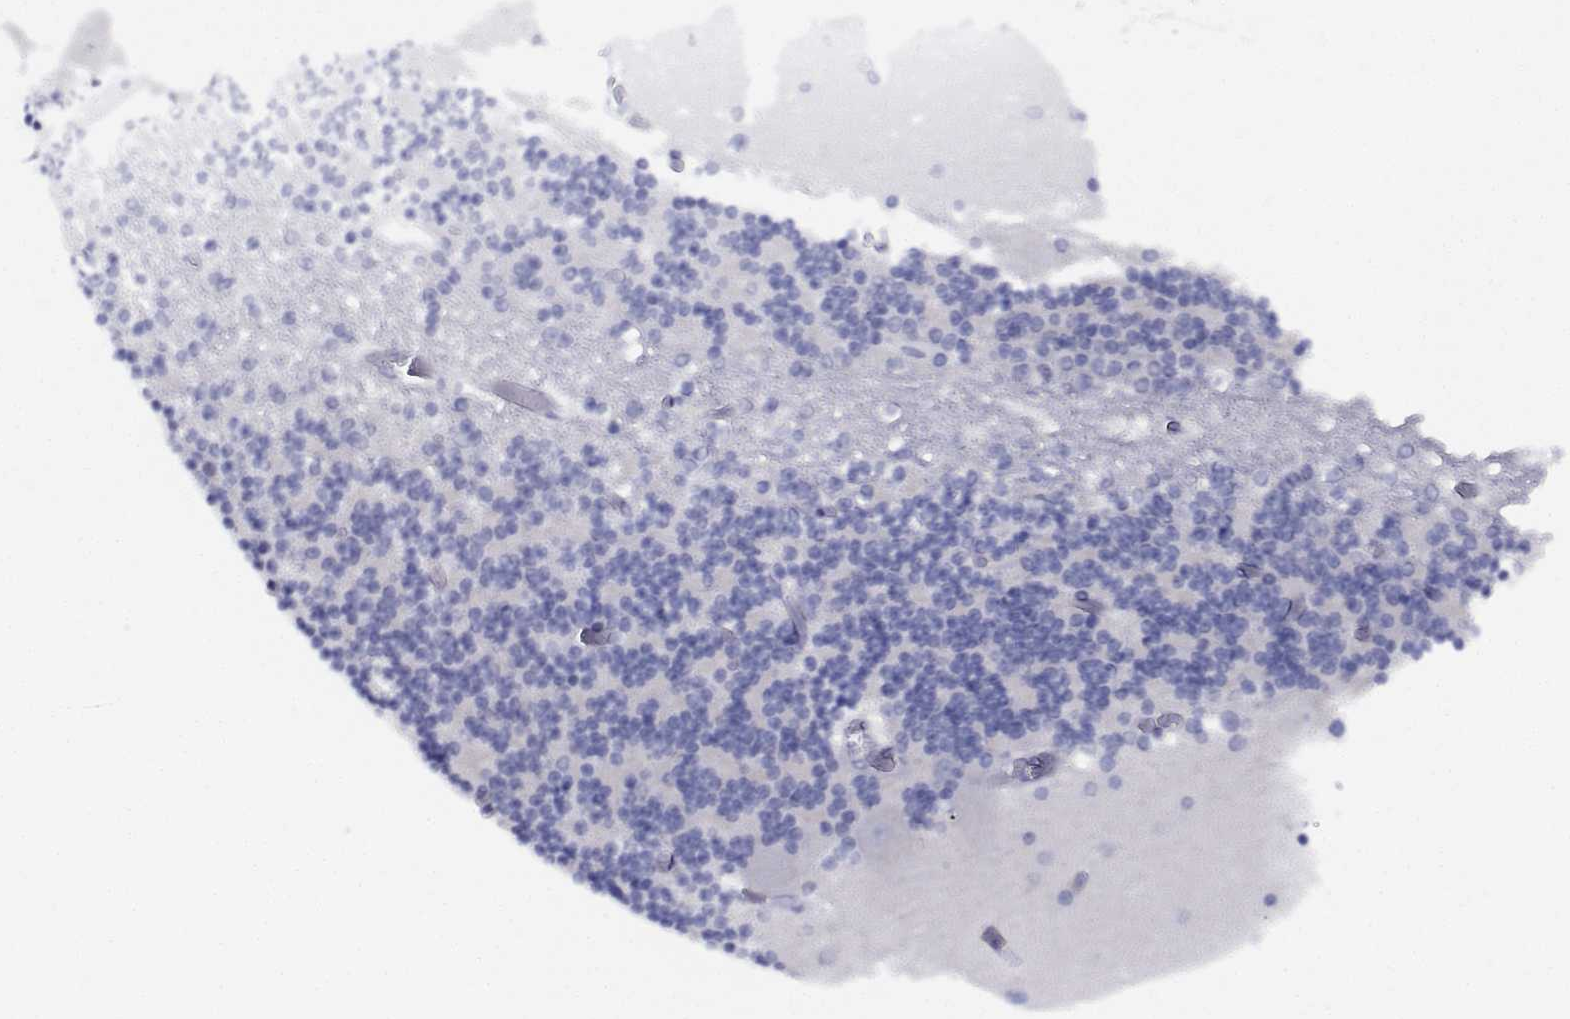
{"staining": {"intensity": "negative", "quantity": "none", "location": "none"}, "tissue": "cerebellum", "cell_type": "Cells in granular layer", "image_type": "normal", "snomed": [{"axis": "morphology", "description": "Normal tissue, NOS"}, {"axis": "topography", "description": "Cerebellum"}], "caption": "This is an immunohistochemistry (IHC) photomicrograph of normal human cerebellum. There is no positivity in cells in granular layer.", "gene": "CDHR3", "patient": {"sex": "female", "age": 28}}